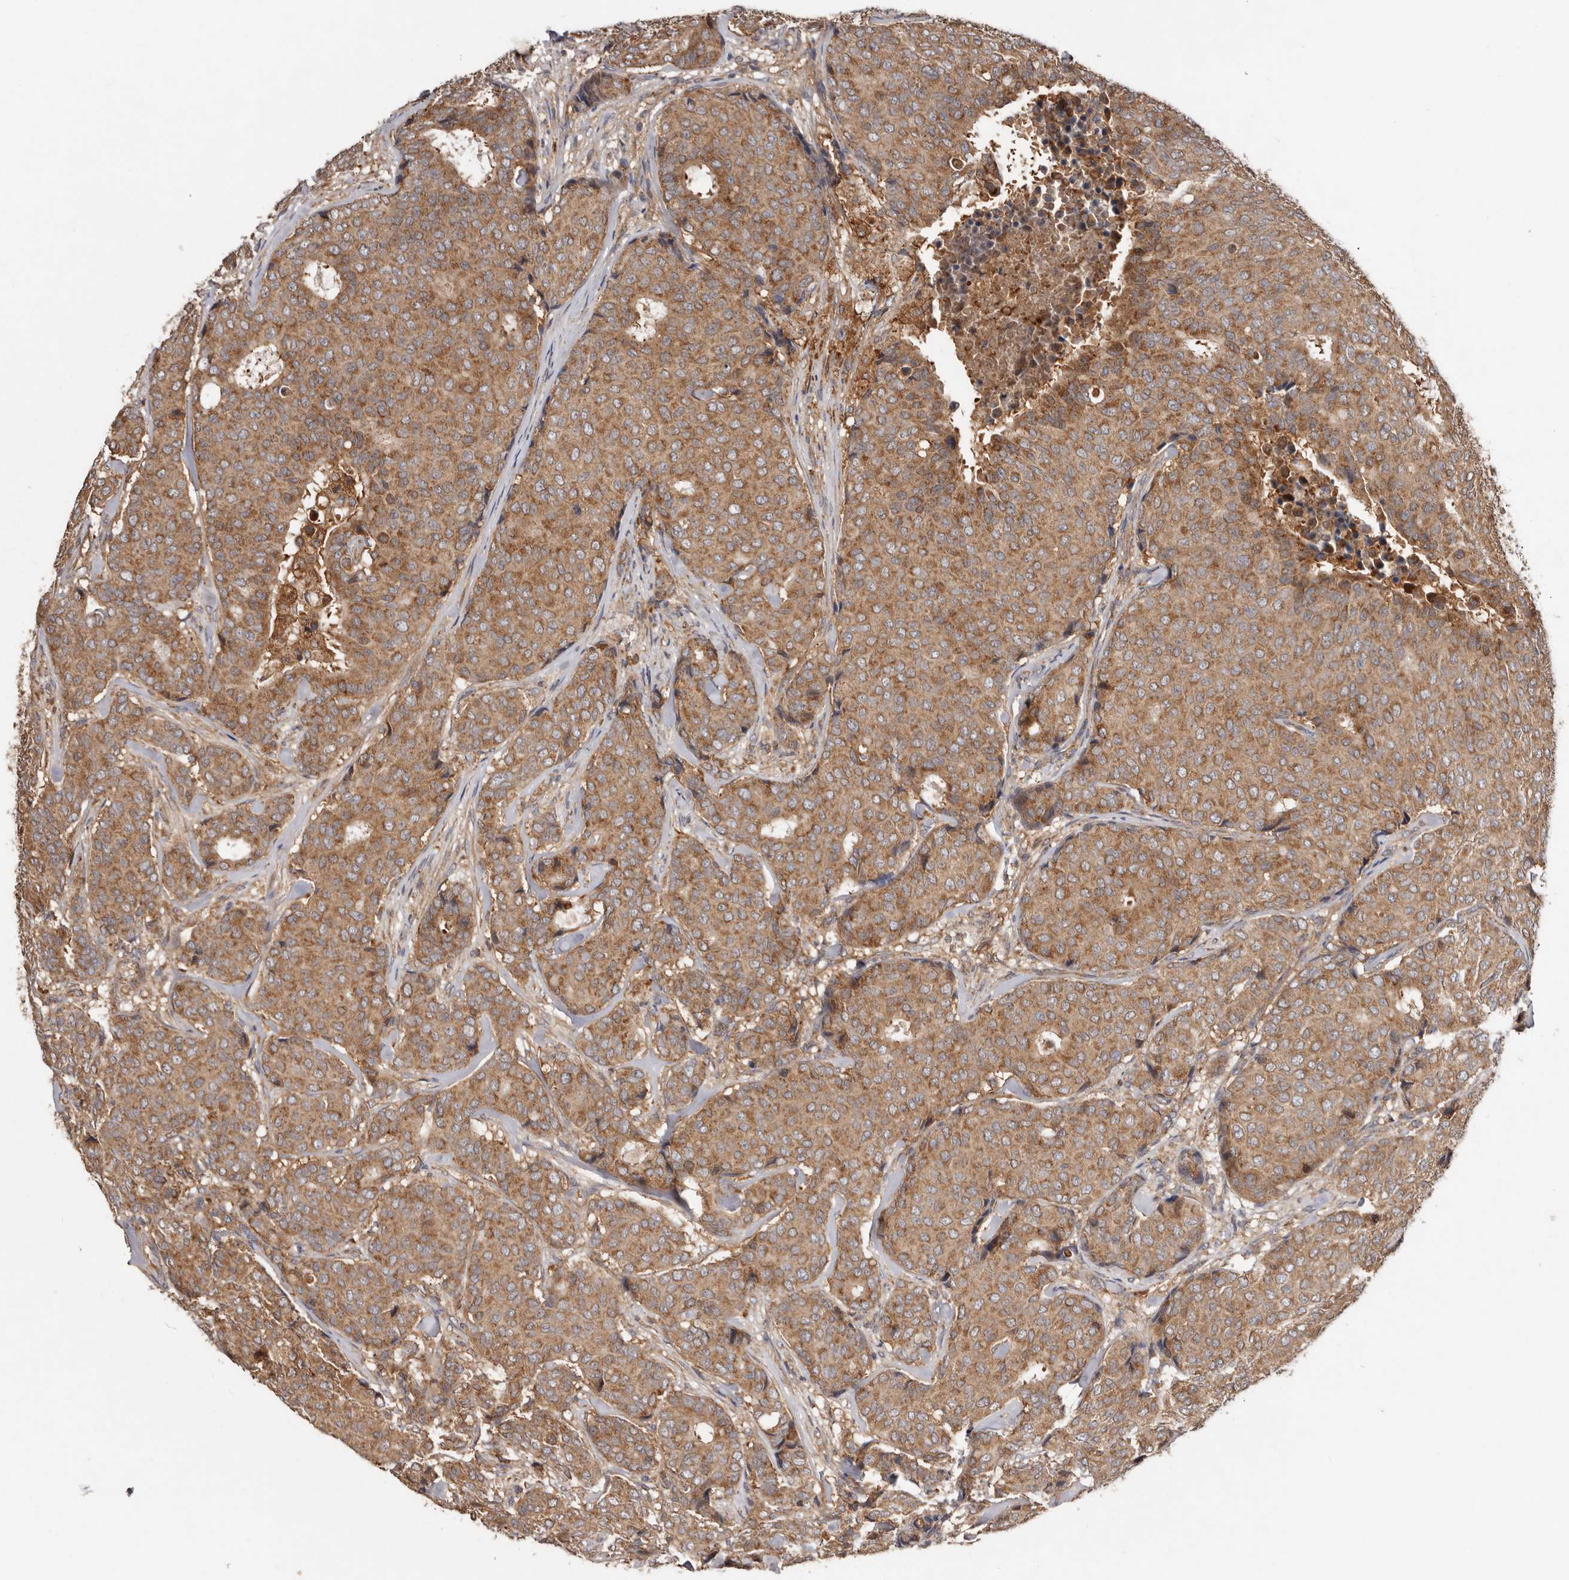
{"staining": {"intensity": "moderate", "quantity": ">75%", "location": "cytoplasmic/membranous"}, "tissue": "breast cancer", "cell_type": "Tumor cells", "image_type": "cancer", "snomed": [{"axis": "morphology", "description": "Duct carcinoma"}, {"axis": "topography", "description": "Breast"}], "caption": "Immunohistochemistry (IHC) (DAB) staining of invasive ductal carcinoma (breast) exhibits moderate cytoplasmic/membranous protein expression in about >75% of tumor cells. The protein of interest is shown in brown color, while the nuclei are stained blue.", "gene": "GOT1L1", "patient": {"sex": "female", "age": 75}}